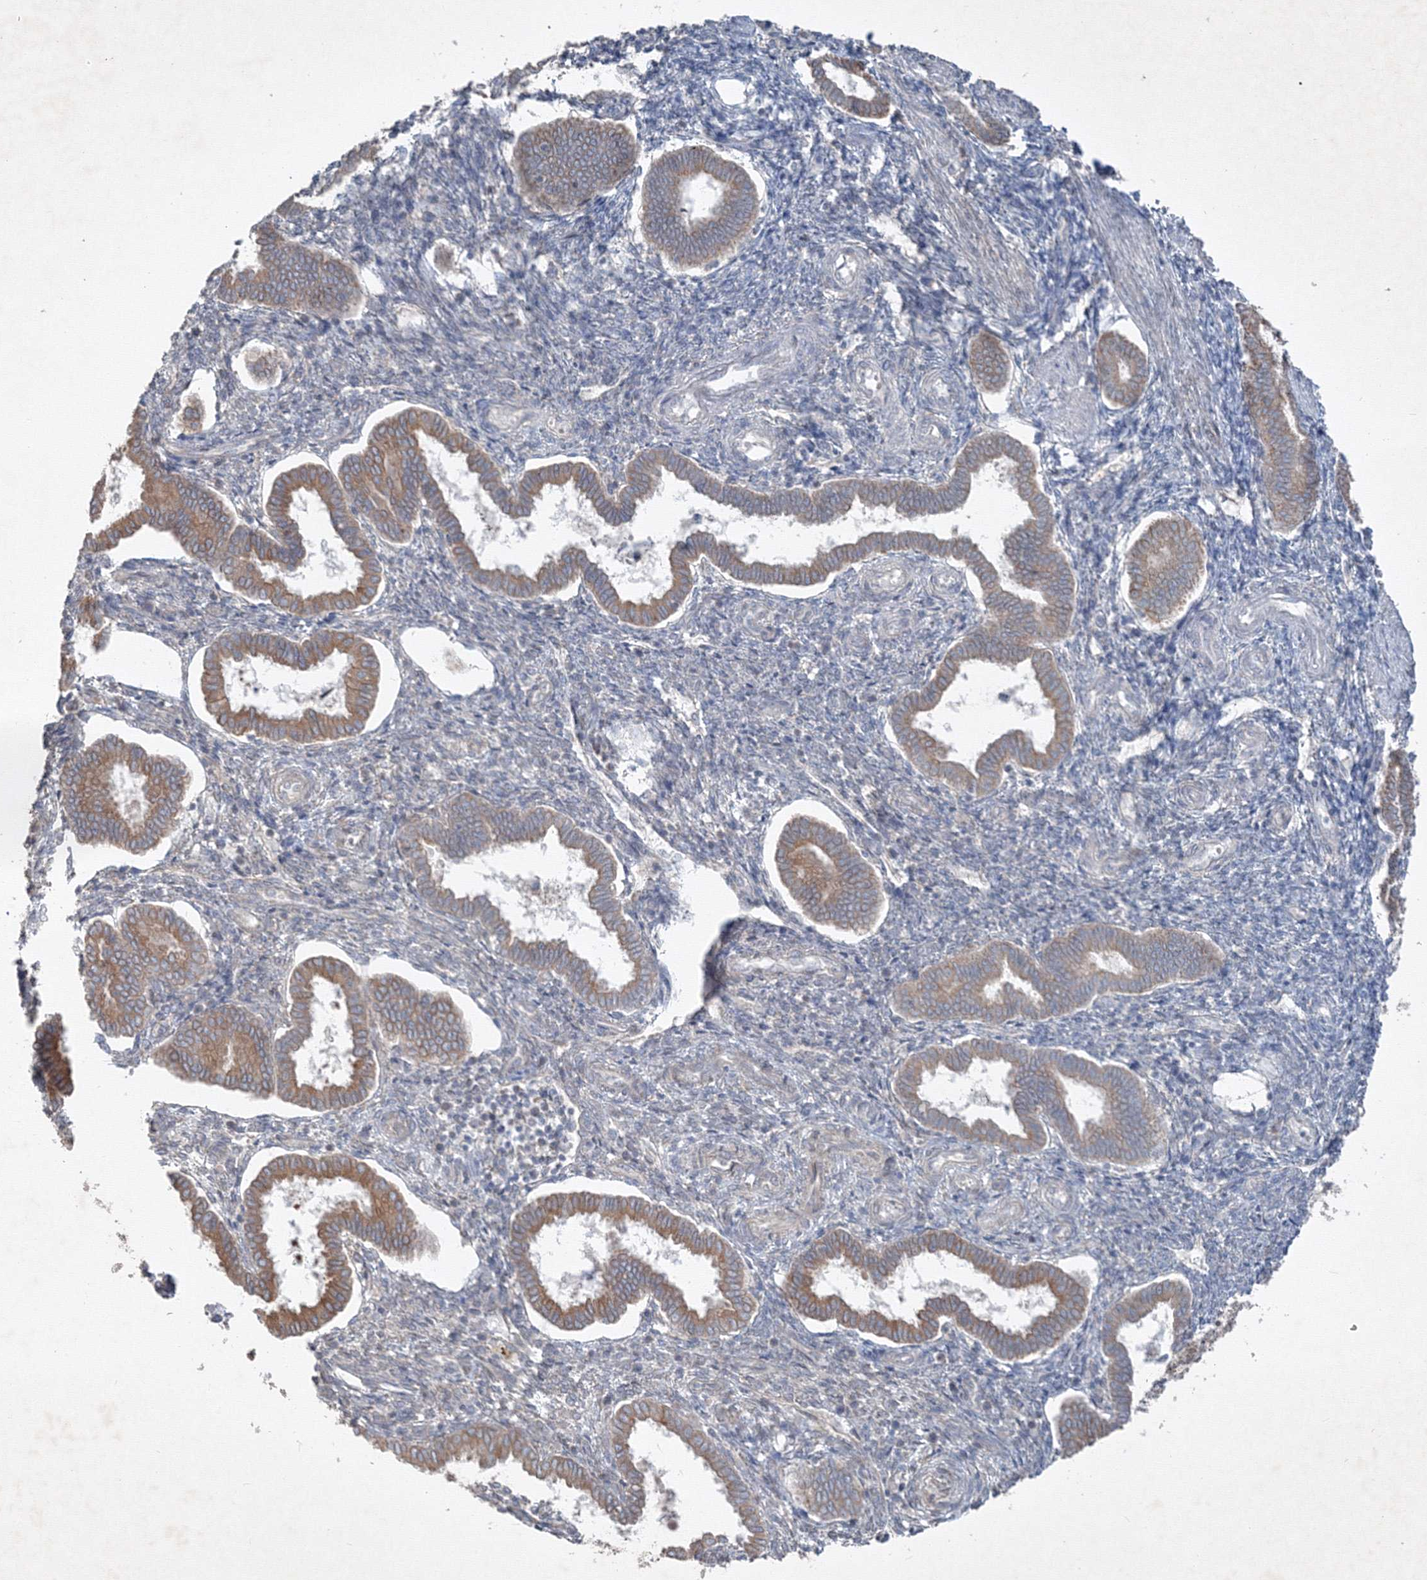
{"staining": {"intensity": "negative", "quantity": "none", "location": "none"}, "tissue": "endometrium", "cell_type": "Cells in endometrial stroma", "image_type": "normal", "snomed": [{"axis": "morphology", "description": "Normal tissue, NOS"}, {"axis": "topography", "description": "Endometrium"}], "caption": "Unremarkable endometrium was stained to show a protein in brown. There is no significant positivity in cells in endometrial stroma. (DAB immunohistochemistry (IHC) visualized using brightfield microscopy, high magnification).", "gene": "IFNAR1", "patient": {"sex": "female", "age": 24}}